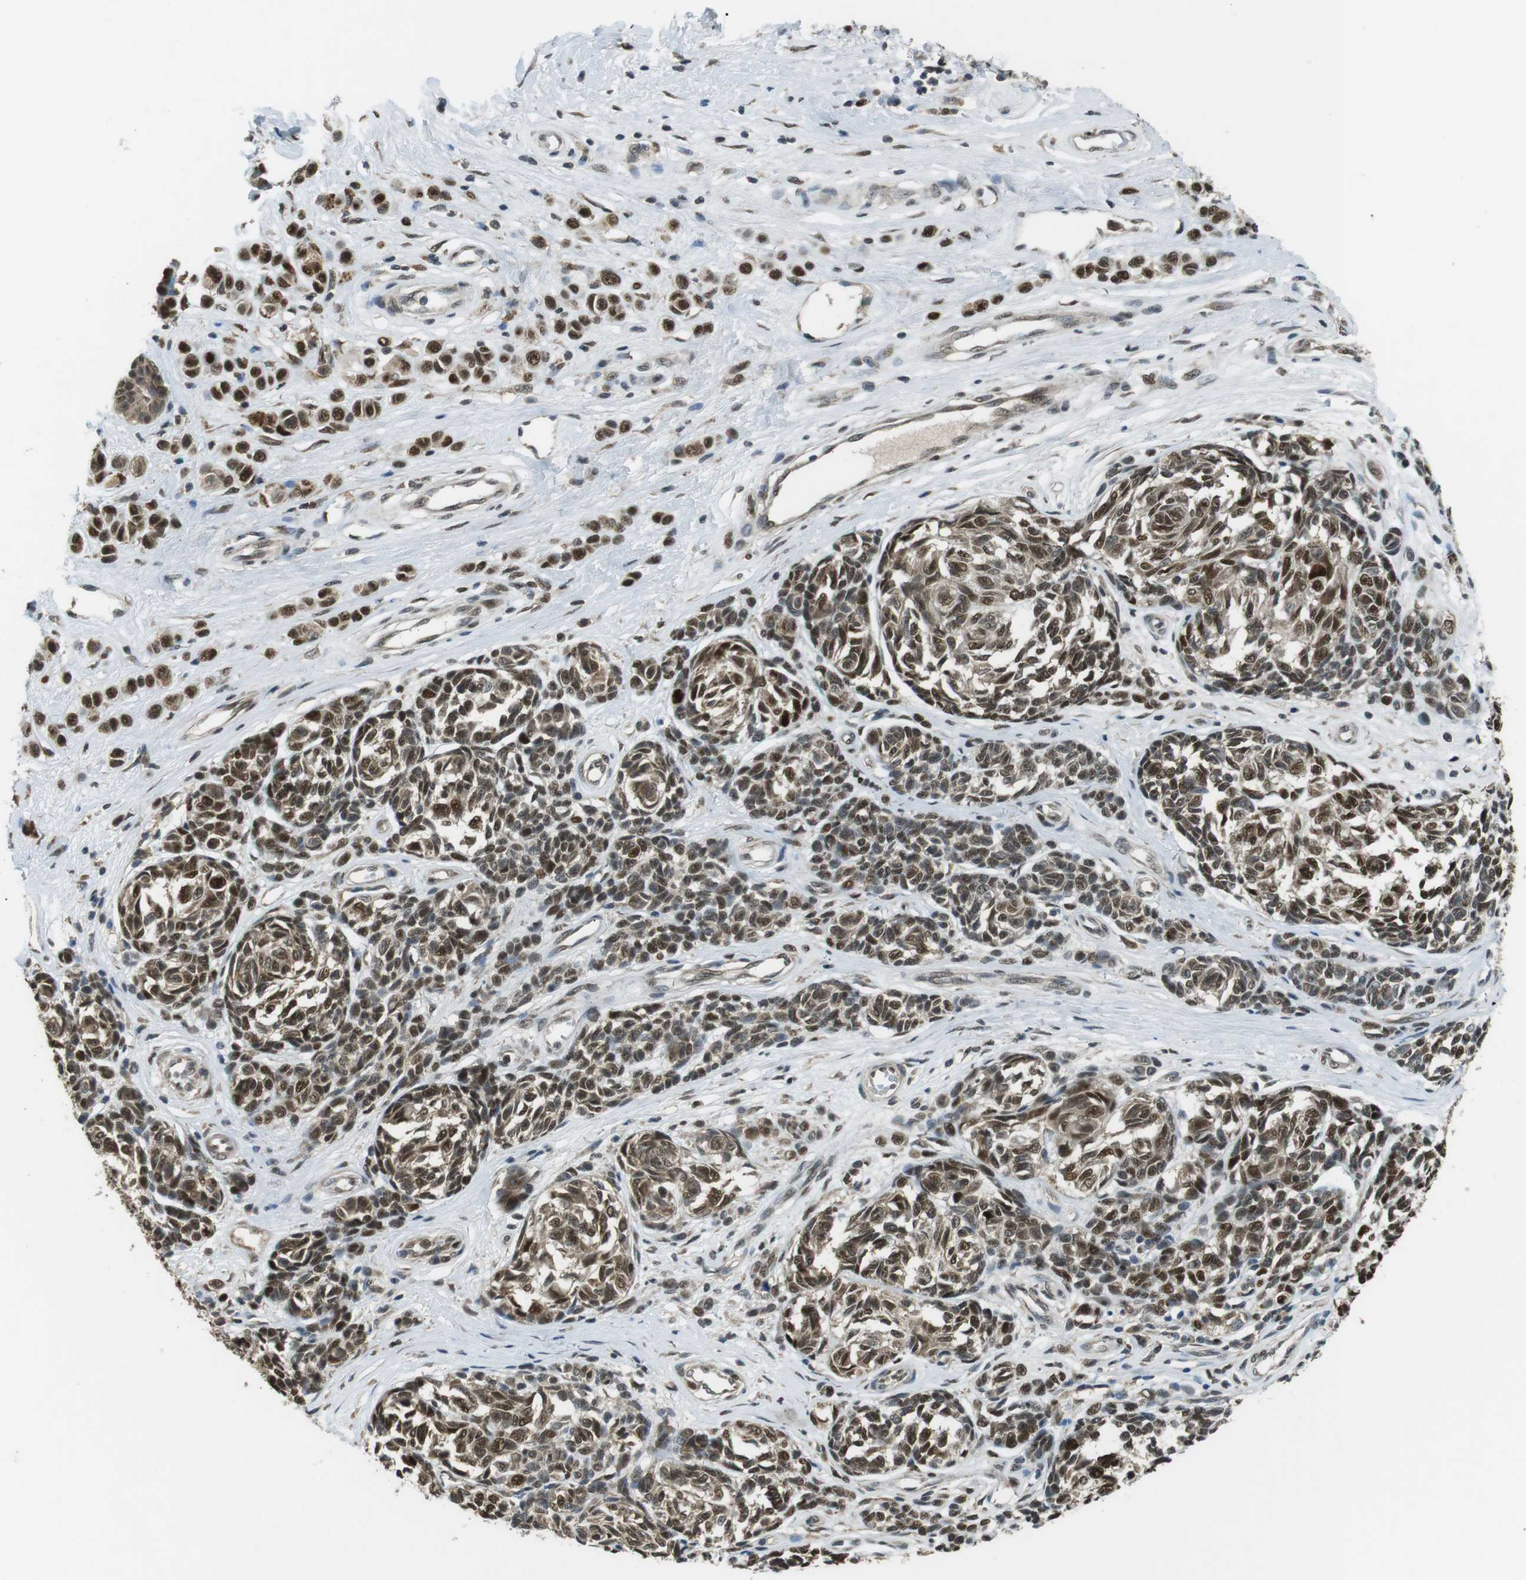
{"staining": {"intensity": "moderate", "quantity": ">75%", "location": "nuclear"}, "tissue": "melanoma", "cell_type": "Tumor cells", "image_type": "cancer", "snomed": [{"axis": "morphology", "description": "Malignant melanoma, NOS"}, {"axis": "topography", "description": "Skin"}], "caption": "Protein positivity by IHC reveals moderate nuclear positivity in approximately >75% of tumor cells in malignant melanoma.", "gene": "ORAI3", "patient": {"sex": "female", "age": 64}}